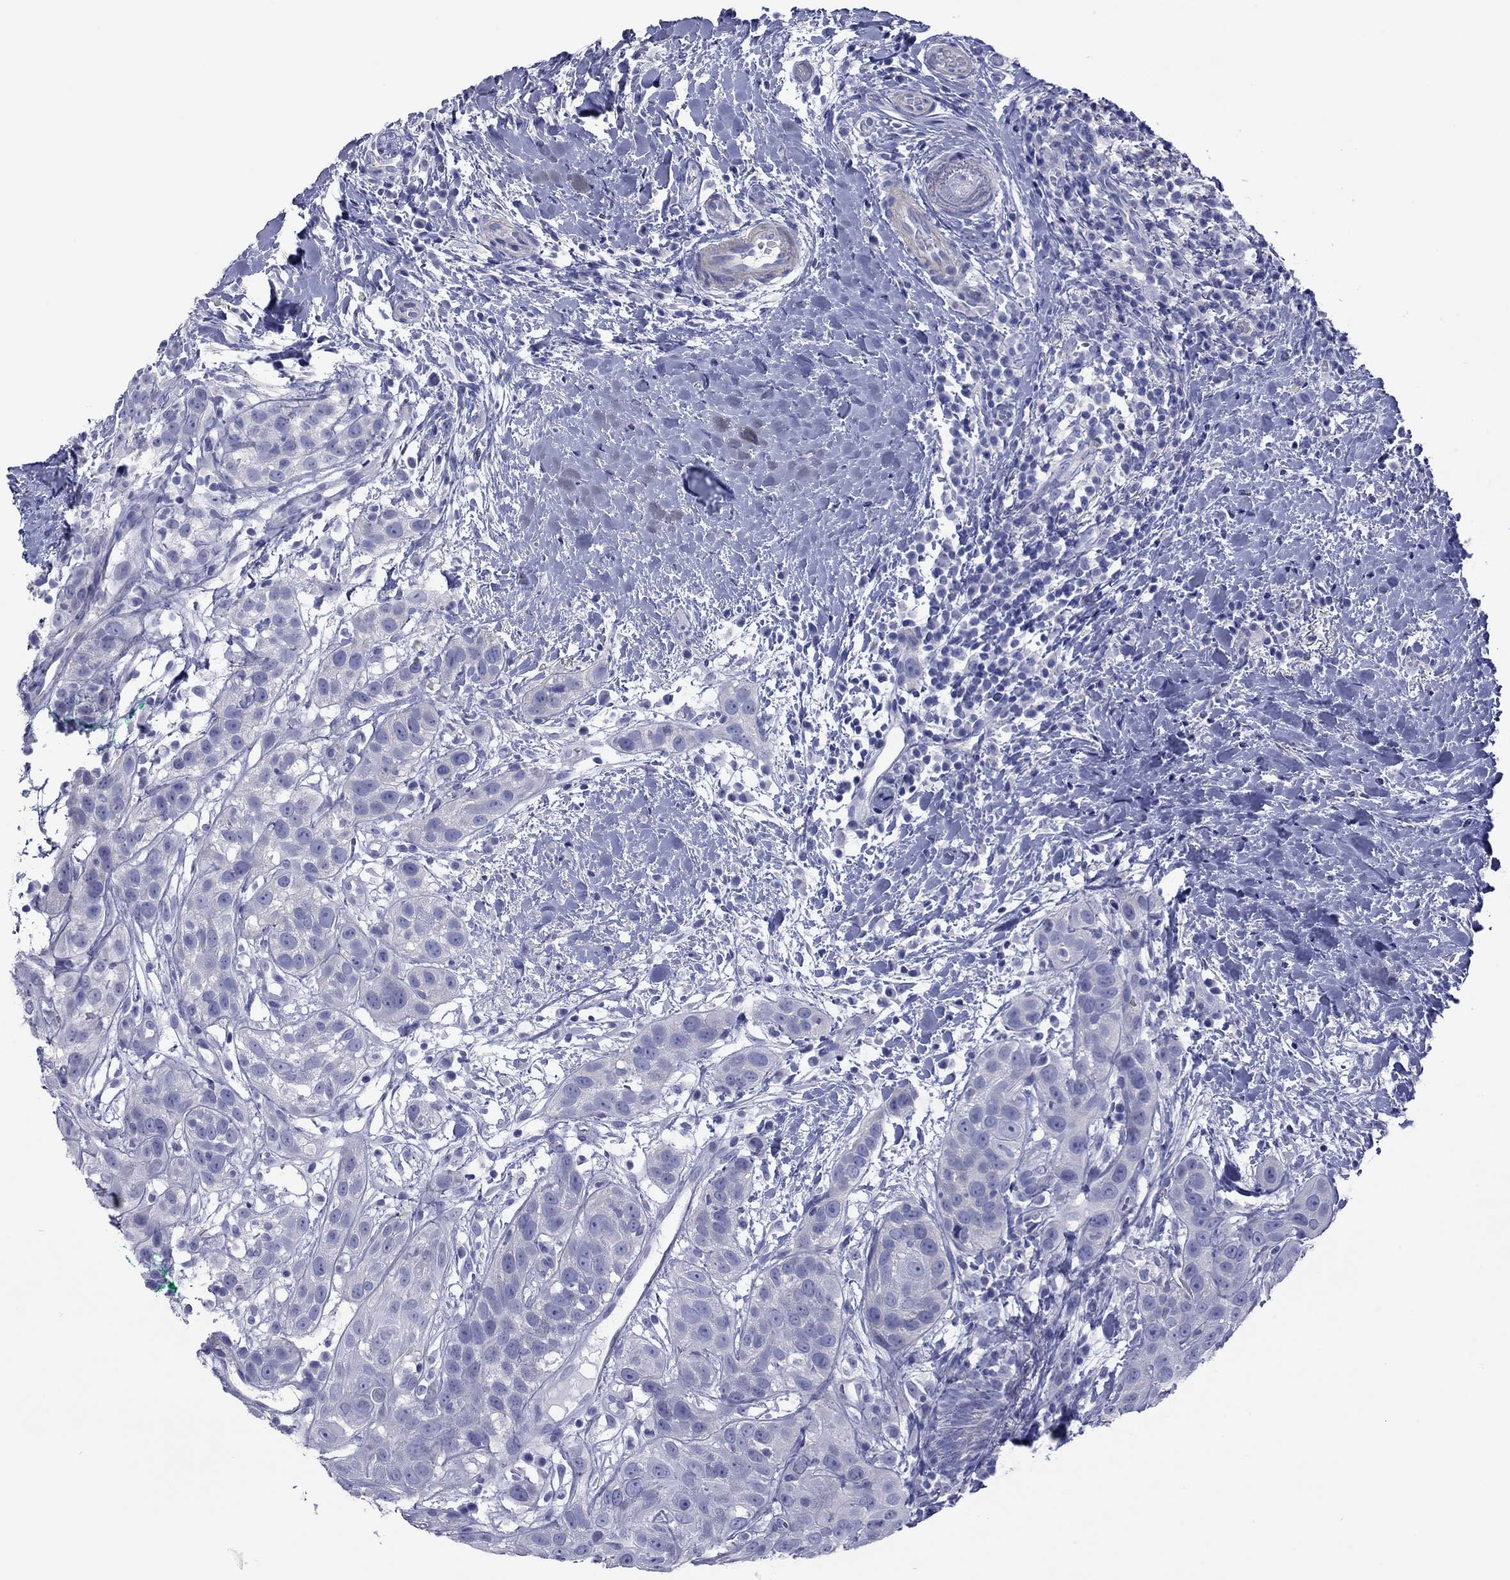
{"staining": {"intensity": "negative", "quantity": "none", "location": "none"}, "tissue": "head and neck cancer", "cell_type": "Tumor cells", "image_type": "cancer", "snomed": [{"axis": "morphology", "description": "Normal tissue, NOS"}, {"axis": "morphology", "description": "Squamous cell carcinoma, NOS"}, {"axis": "topography", "description": "Oral tissue"}, {"axis": "topography", "description": "Salivary gland"}, {"axis": "topography", "description": "Head-Neck"}], "caption": "Photomicrograph shows no significant protein expression in tumor cells of head and neck cancer (squamous cell carcinoma).", "gene": "ACTL7B", "patient": {"sex": "female", "age": 62}}